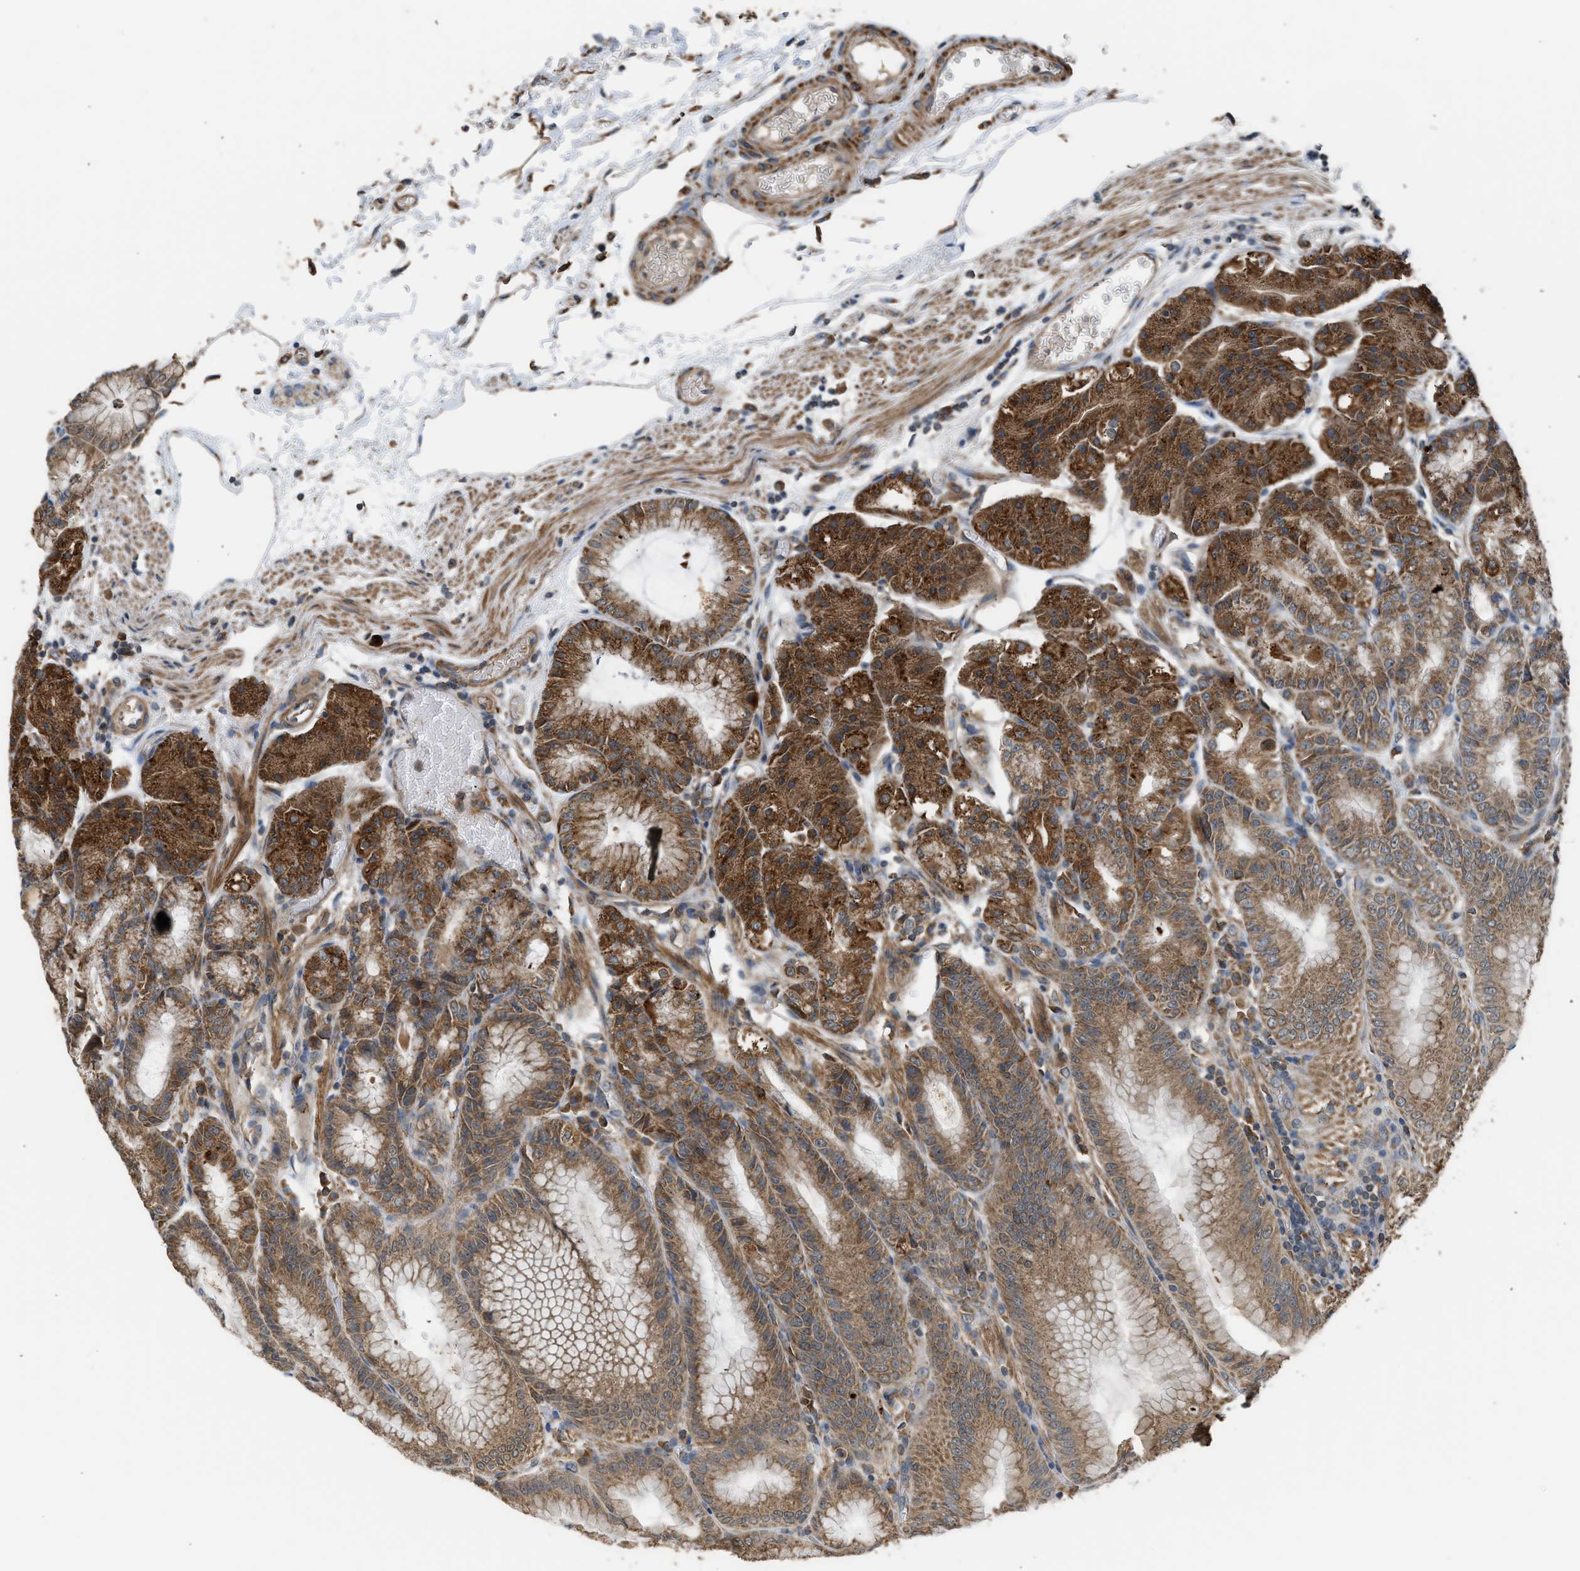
{"staining": {"intensity": "strong", "quantity": ">75%", "location": "cytoplasmic/membranous"}, "tissue": "stomach", "cell_type": "Glandular cells", "image_type": "normal", "snomed": [{"axis": "morphology", "description": "Normal tissue, NOS"}, {"axis": "topography", "description": "Stomach, lower"}], "caption": "This photomicrograph displays immunohistochemistry staining of normal stomach, with high strong cytoplasmic/membranous expression in about >75% of glandular cells.", "gene": "STARD3", "patient": {"sex": "male", "age": 71}}